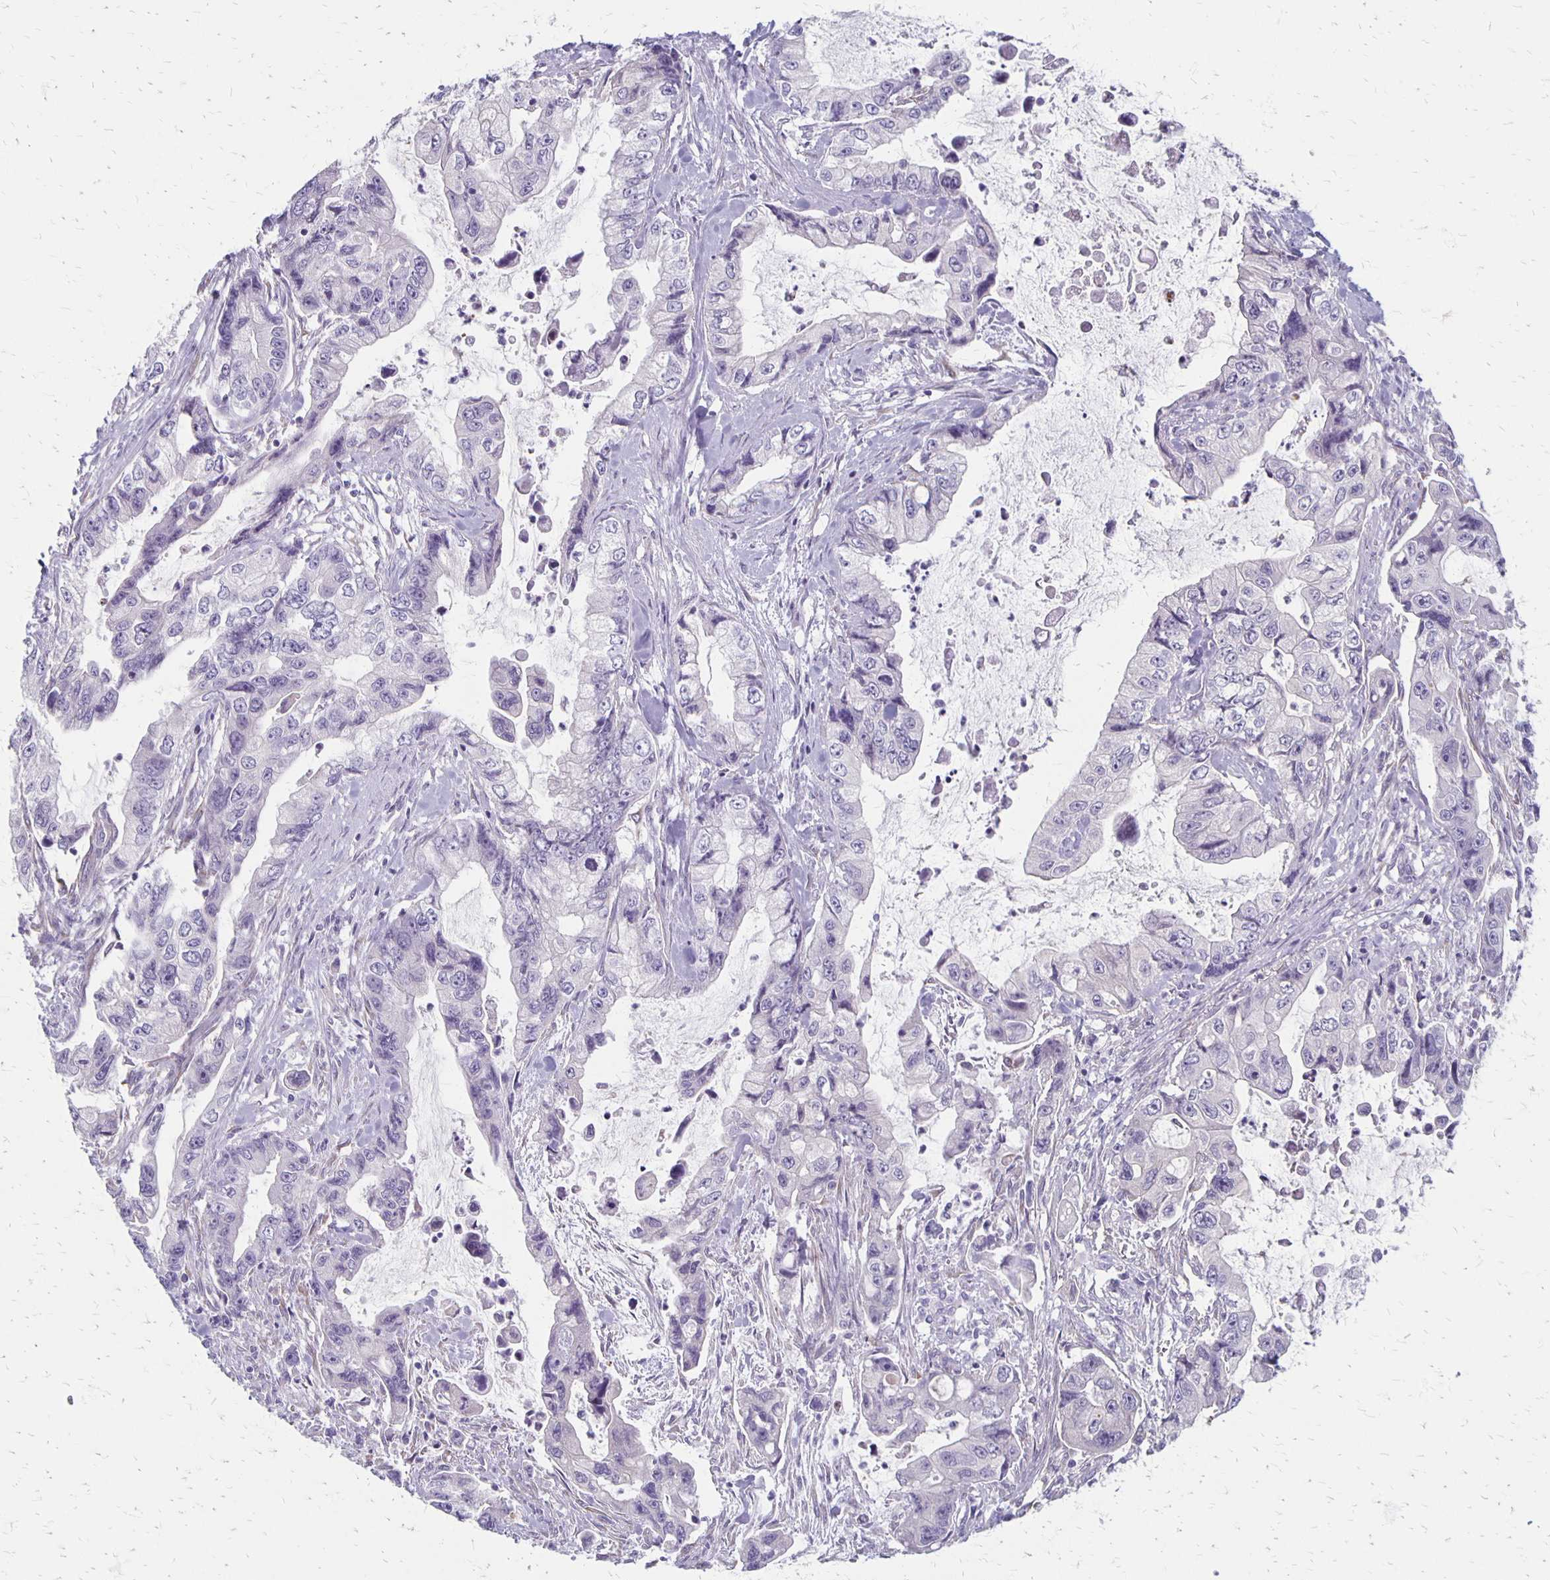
{"staining": {"intensity": "negative", "quantity": "none", "location": "none"}, "tissue": "stomach cancer", "cell_type": "Tumor cells", "image_type": "cancer", "snomed": [{"axis": "morphology", "description": "Adenocarcinoma, NOS"}, {"axis": "topography", "description": "Pancreas"}, {"axis": "topography", "description": "Stomach, upper"}, {"axis": "topography", "description": "Stomach"}], "caption": "The photomicrograph demonstrates no staining of tumor cells in stomach cancer. (Stains: DAB immunohistochemistry with hematoxylin counter stain, Microscopy: brightfield microscopy at high magnification).", "gene": "HOMER1", "patient": {"sex": "male", "age": 77}}